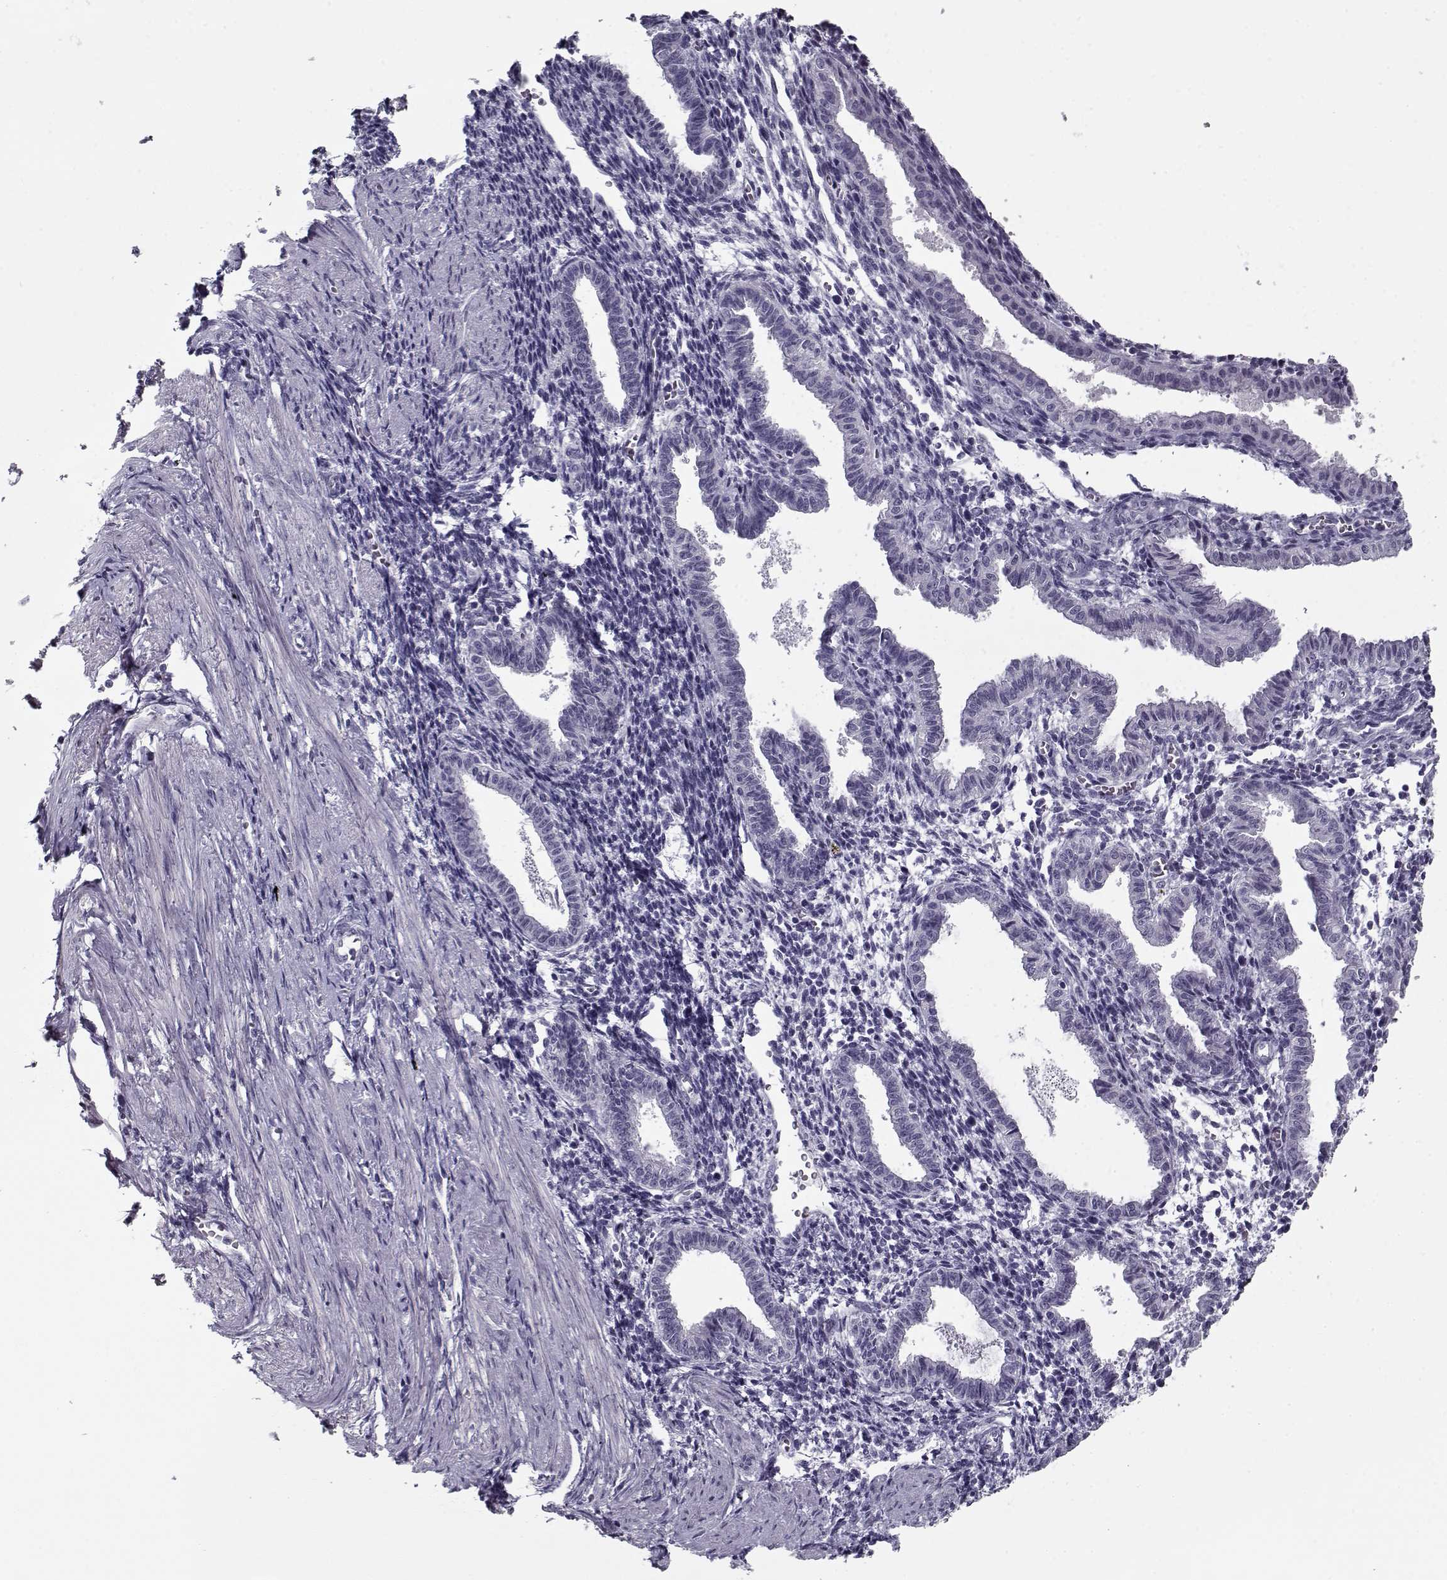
{"staining": {"intensity": "negative", "quantity": "none", "location": "none"}, "tissue": "endometrium", "cell_type": "Cells in endometrial stroma", "image_type": "normal", "snomed": [{"axis": "morphology", "description": "Normal tissue, NOS"}, {"axis": "topography", "description": "Endometrium"}], "caption": "The immunohistochemistry histopathology image has no significant staining in cells in endometrial stroma of endometrium. Brightfield microscopy of immunohistochemistry stained with DAB (brown) and hematoxylin (blue), captured at high magnification.", "gene": "RNF32", "patient": {"sex": "female", "age": 37}}